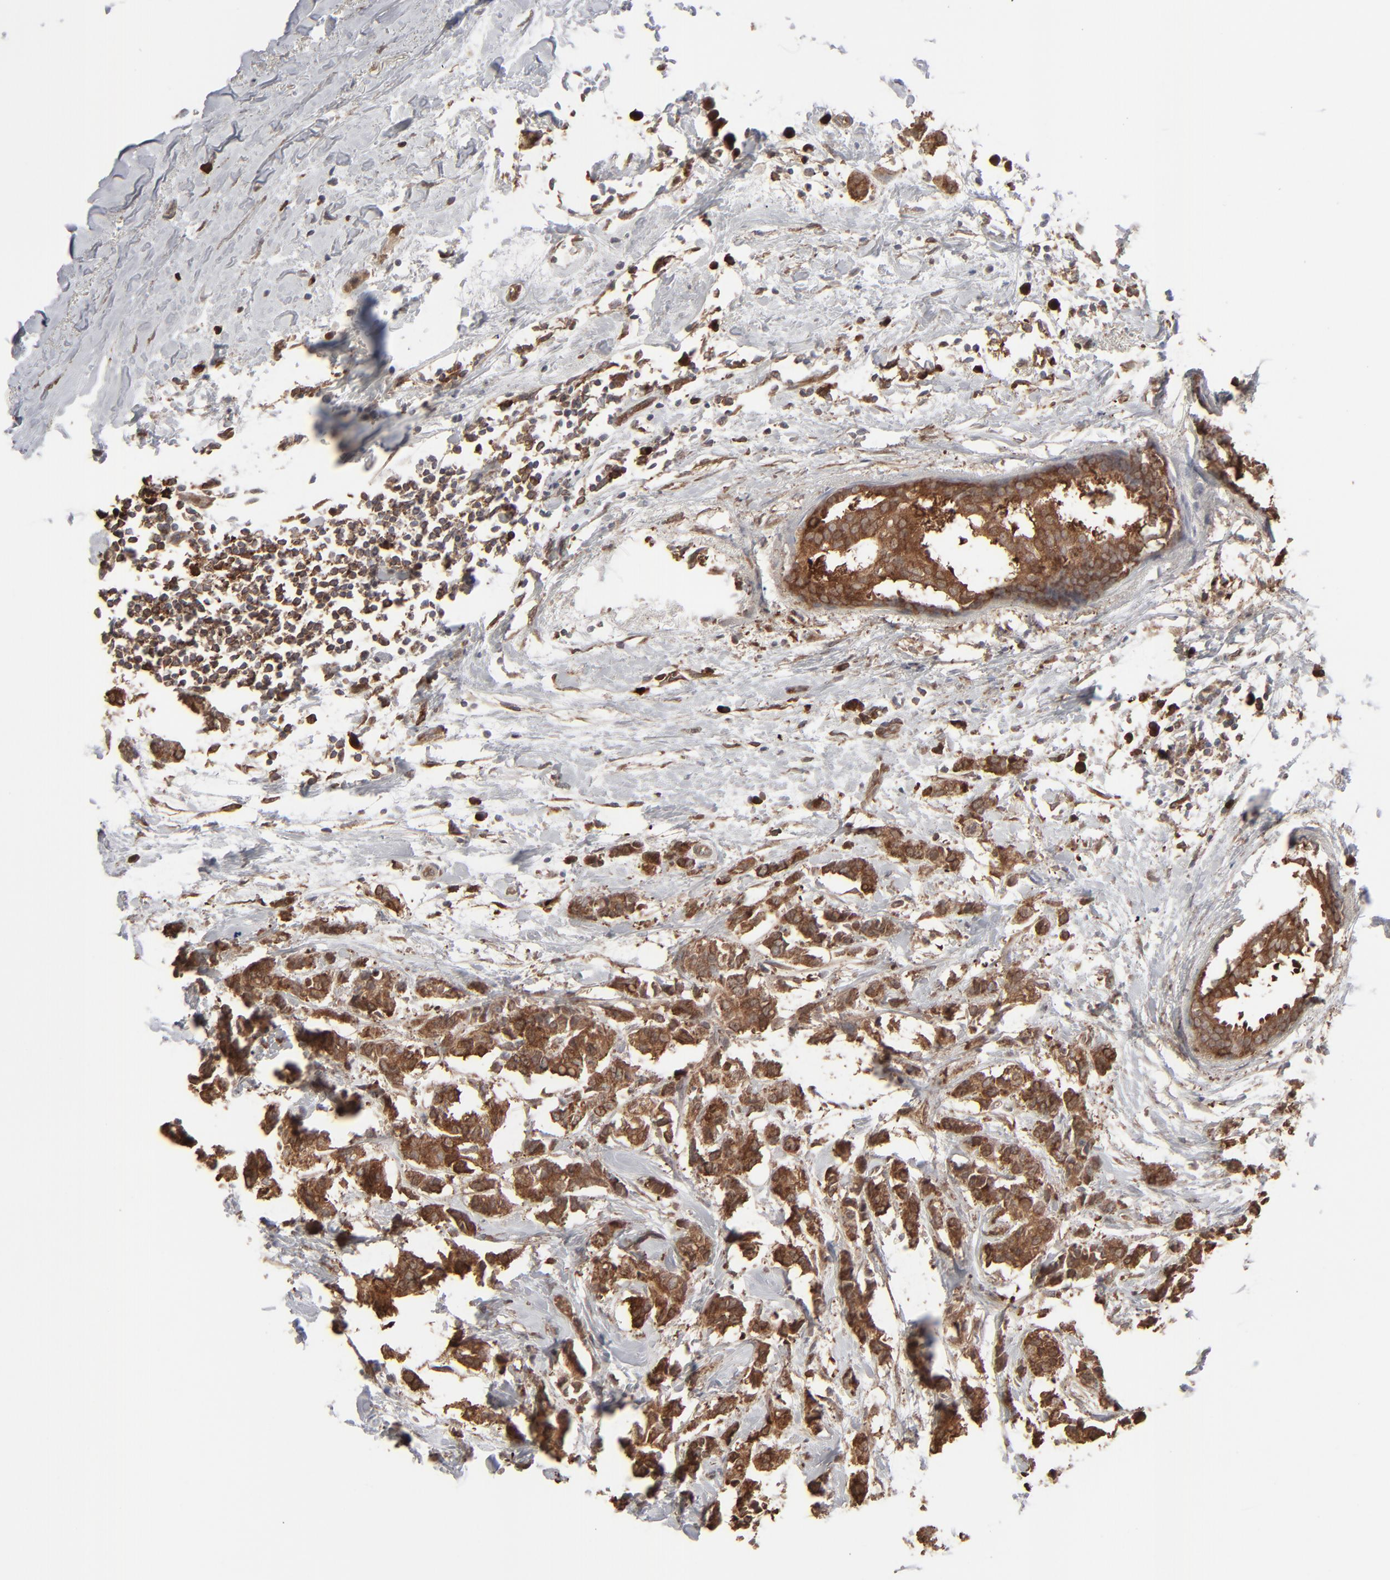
{"staining": {"intensity": "strong", "quantity": ">75%", "location": "cytoplasmic/membranous,nuclear"}, "tissue": "breast cancer", "cell_type": "Tumor cells", "image_type": "cancer", "snomed": [{"axis": "morphology", "description": "Duct carcinoma"}, {"axis": "topography", "description": "Breast"}], "caption": "DAB (3,3'-diaminobenzidine) immunohistochemical staining of human breast cancer reveals strong cytoplasmic/membranous and nuclear protein positivity in approximately >75% of tumor cells. (brown staining indicates protein expression, while blue staining denotes nuclei).", "gene": "NME1-NME2", "patient": {"sex": "female", "age": 84}}